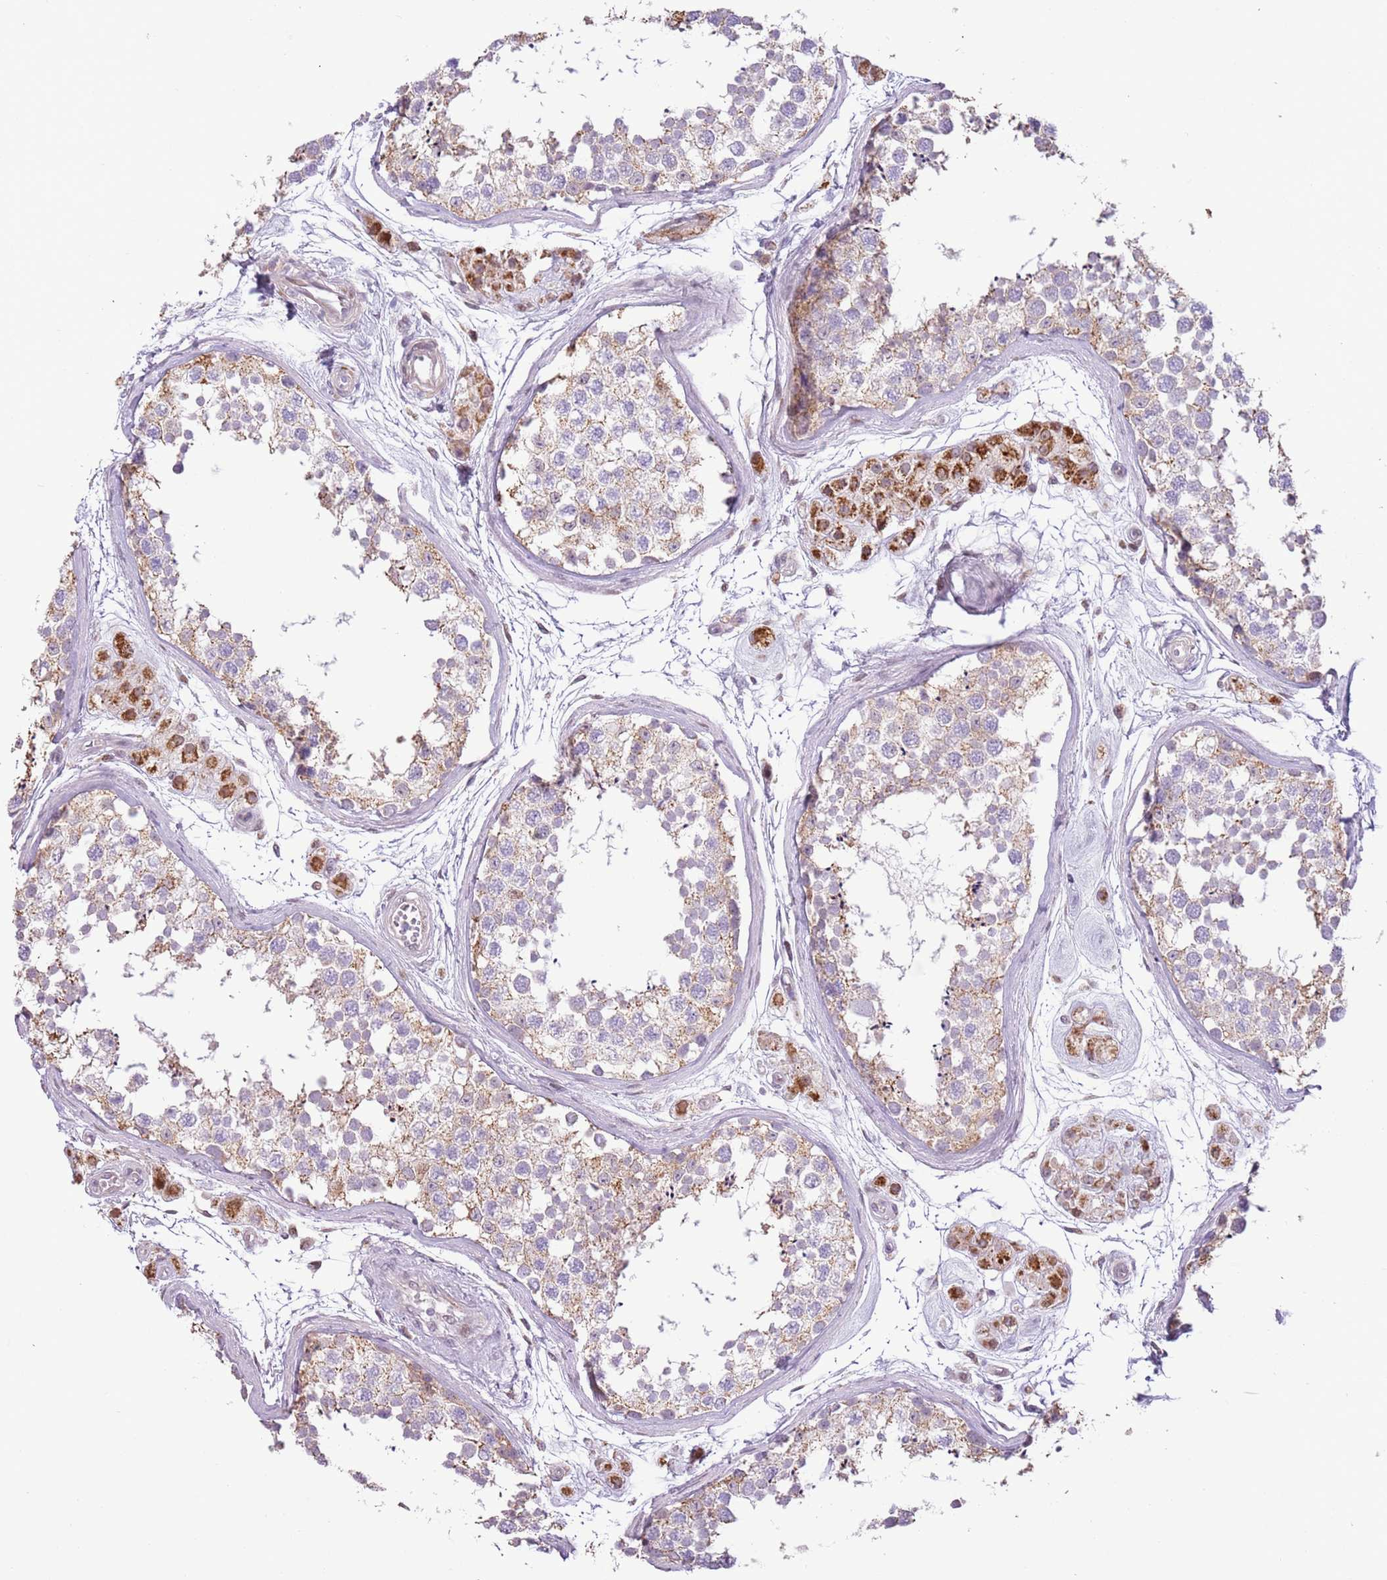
{"staining": {"intensity": "moderate", "quantity": "<25%", "location": "cytoplasmic/membranous"}, "tissue": "testis", "cell_type": "Cells in seminiferous ducts", "image_type": "normal", "snomed": [{"axis": "morphology", "description": "Normal tissue, NOS"}, {"axis": "topography", "description": "Testis"}], "caption": "Moderate cytoplasmic/membranous protein staining is present in approximately <25% of cells in seminiferous ducts in testis. The staining was performed using DAB to visualize the protein expression in brown, while the nuclei were stained in blue with hematoxylin (Magnification: 20x).", "gene": "MLLT11", "patient": {"sex": "male", "age": 56}}